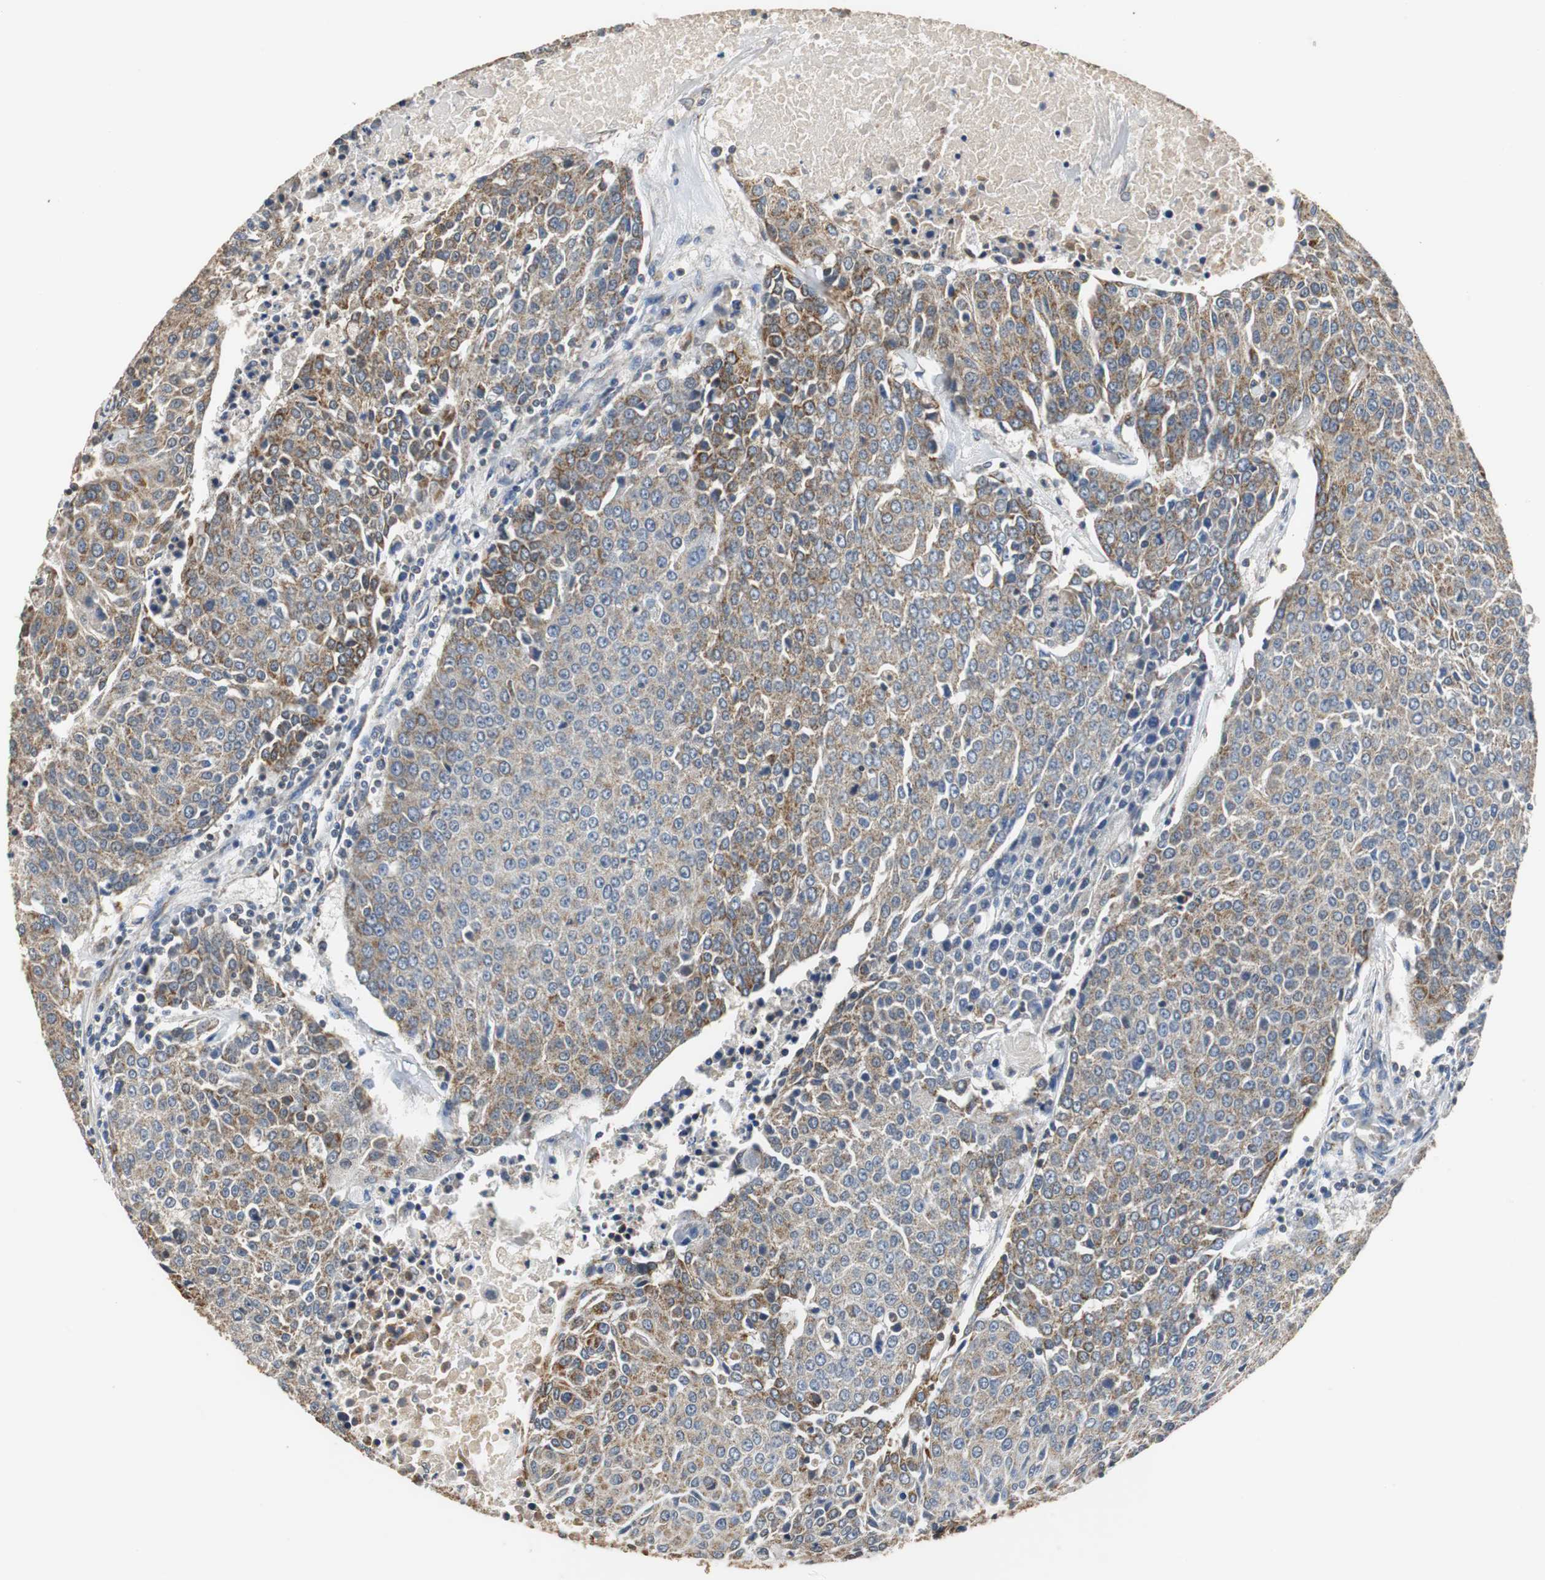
{"staining": {"intensity": "moderate", "quantity": ">75%", "location": "cytoplasmic/membranous"}, "tissue": "urothelial cancer", "cell_type": "Tumor cells", "image_type": "cancer", "snomed": [{"axis": "morphology", "description": "Urothelial carcinoma, High grade"}, {"axis": "topography", "description": "Urinary bladder"}], "caption": "Urothelial cancer tissue exhibits moderate cytoplasmic/membranous positivity in approximately >75% of tumor cells, visualized by immunohistochemistry. The protein is shown in brown color, while the nuclei are stained blue.", "gene": "HMGCL", "patient": {"sex": "female", "age": 85}}